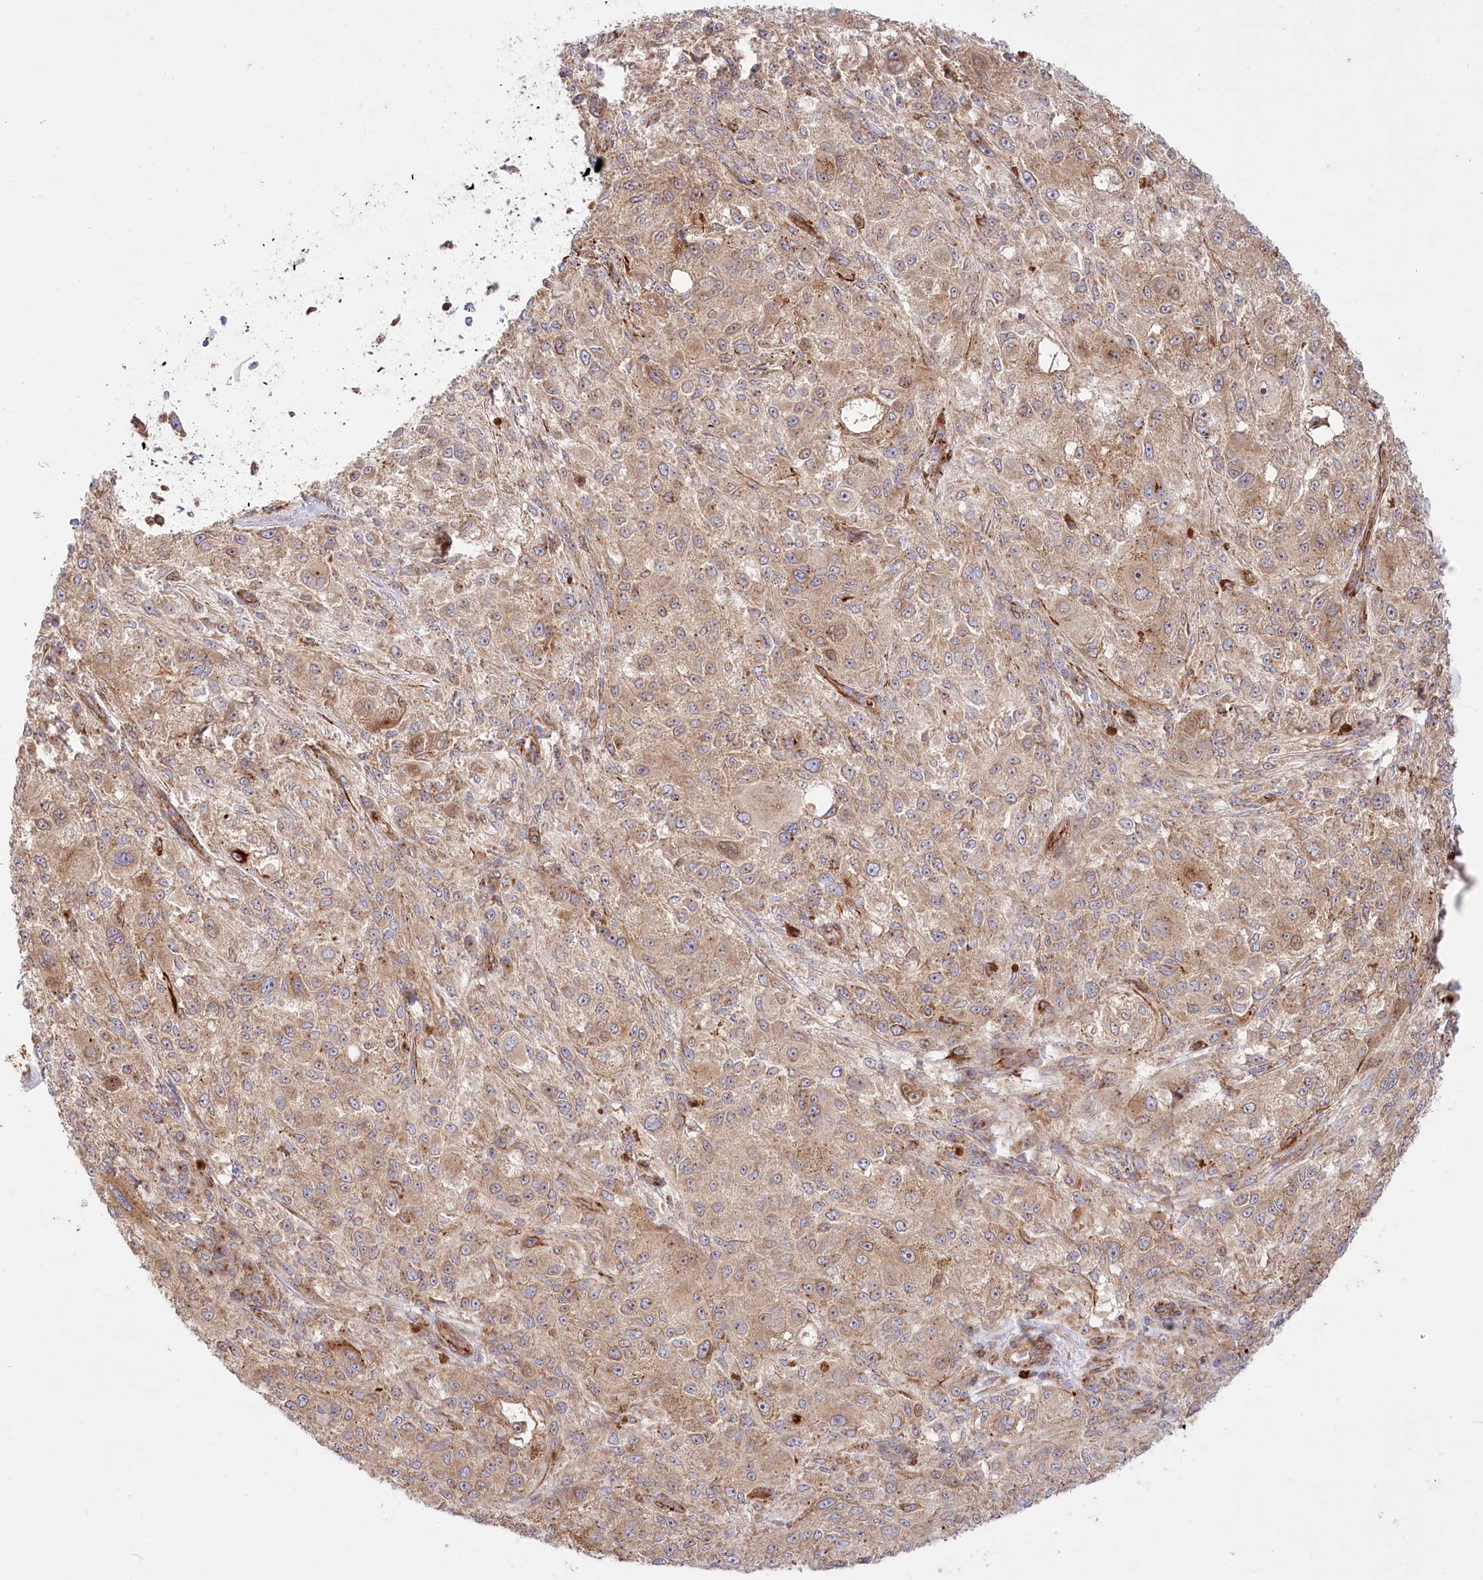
{"staining": {"intensity": "moderate", "quantity": ">75%", "location": "cytoplasmic/membranous"}, "tissue": "melanoma", "cell_type": "Tumor cells", "image_type": "cancer", "snomed": [{"axis": "morphology", "description": "Necrosis, NOS"}, {"axis": "morphology", "description": "Malignant melanoma, NOS"}, {"axis": "topography", "description": "Skin"}], "caption": "About >75% of tumor cells in human malignant melanoma exhibit moderate cytoplasmic/membranous protein positivity as visualized by brown immunohistochemical staining.", "gene": "COMMD3", "patient": {"sex": "female", "age": 87}}